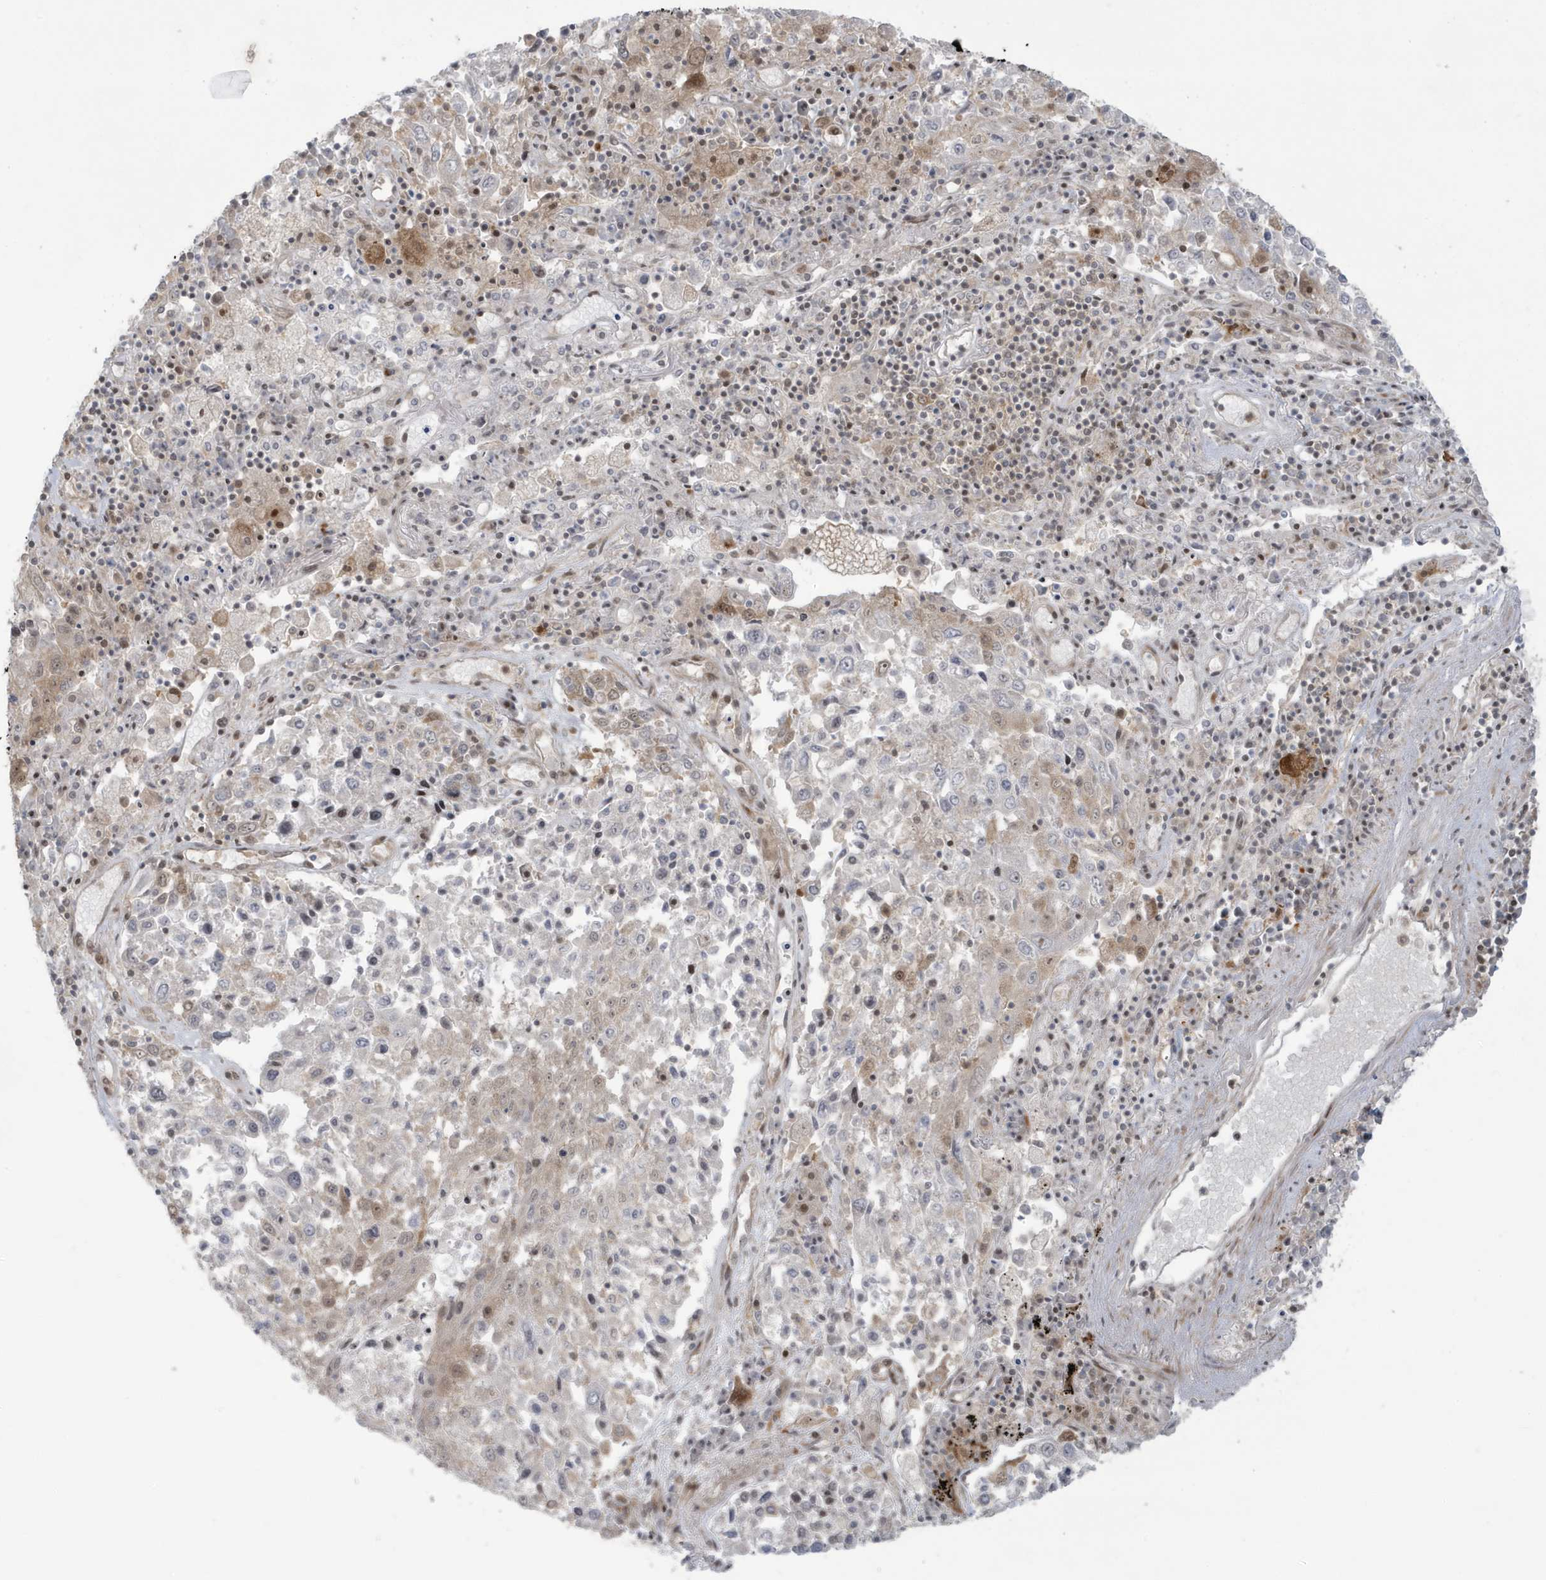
{"staining": {"intensity": "weak", "quantity": "<25%", "location": "cytoplasmic/membranous,nuclear"}, "tissue": "lung cancer", "cell_type": "Tumor cells", "image_type": "cancer", "snomed": [{"axis": "morphology", "description": "Squamous cell carcinoma, NOS"}, {"axis": "topography", "description": "Lung"}], "caption": "An IHC histopathology image of lung cancer is shown. There is no staining in tumor cells of lung cancer.", "gene": "C1orf52", "patient": {"sex": "male", "age": 65}}